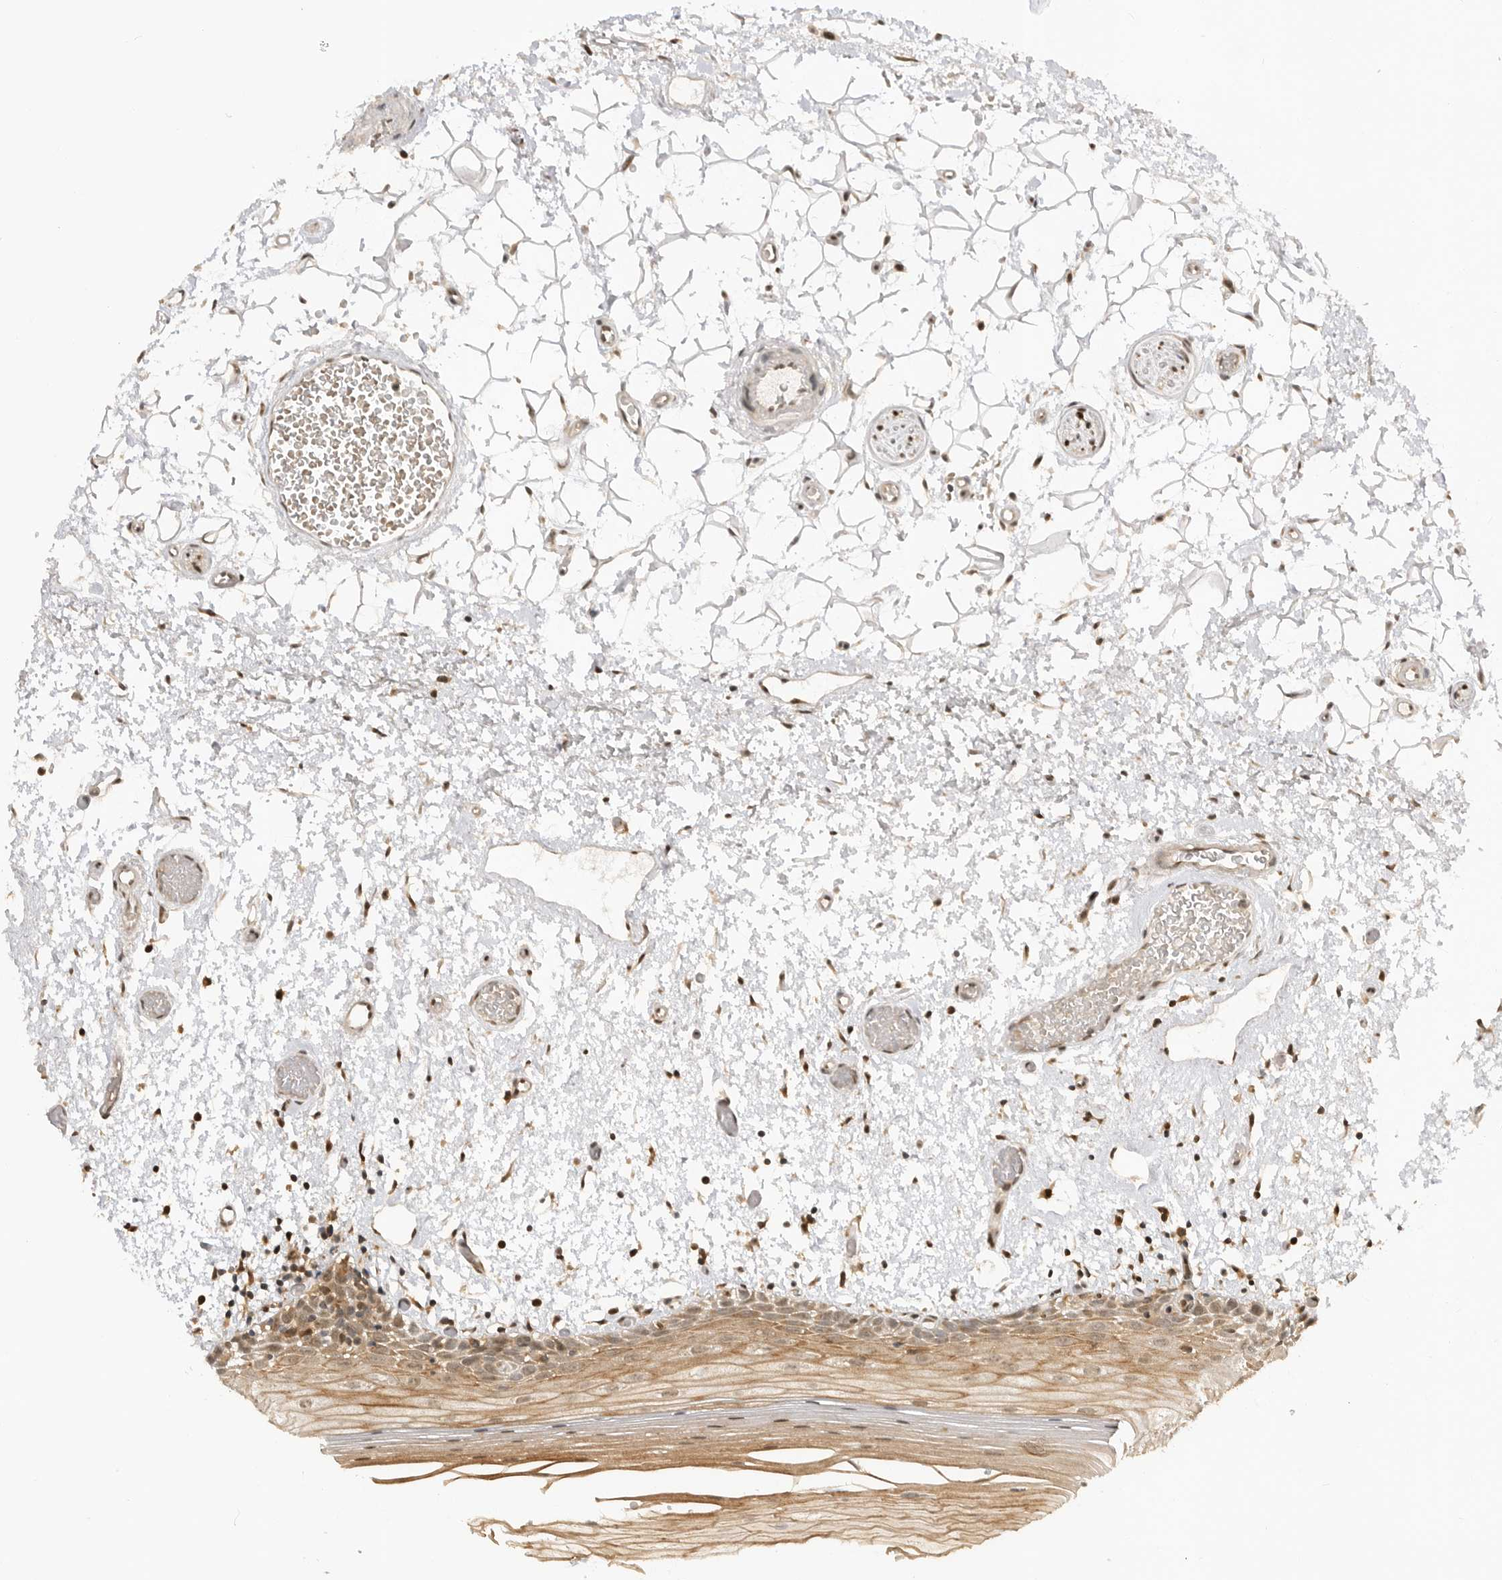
{"staining": {"intensity": "moderate", "quantity": ">75%", "location": "cytoplasmic/membranous"}, "tissue": "oral mucosa", "cell_type": "Squamous epithelial cells", "image_type": "normal", "snomed": [{"axis": "morphology", "description": "Normal tissue, NOS"}, {"axis": "topography", "description": "Oral tissue"}], "caption": "A photomicrograph of oral mucosa stained for a protein reveals moderate cytoplasmic/membranous brown staining in squamous epithelial cells.", "gene": "ALKAL1", "patient": {"sex": "male", "age": 52}}